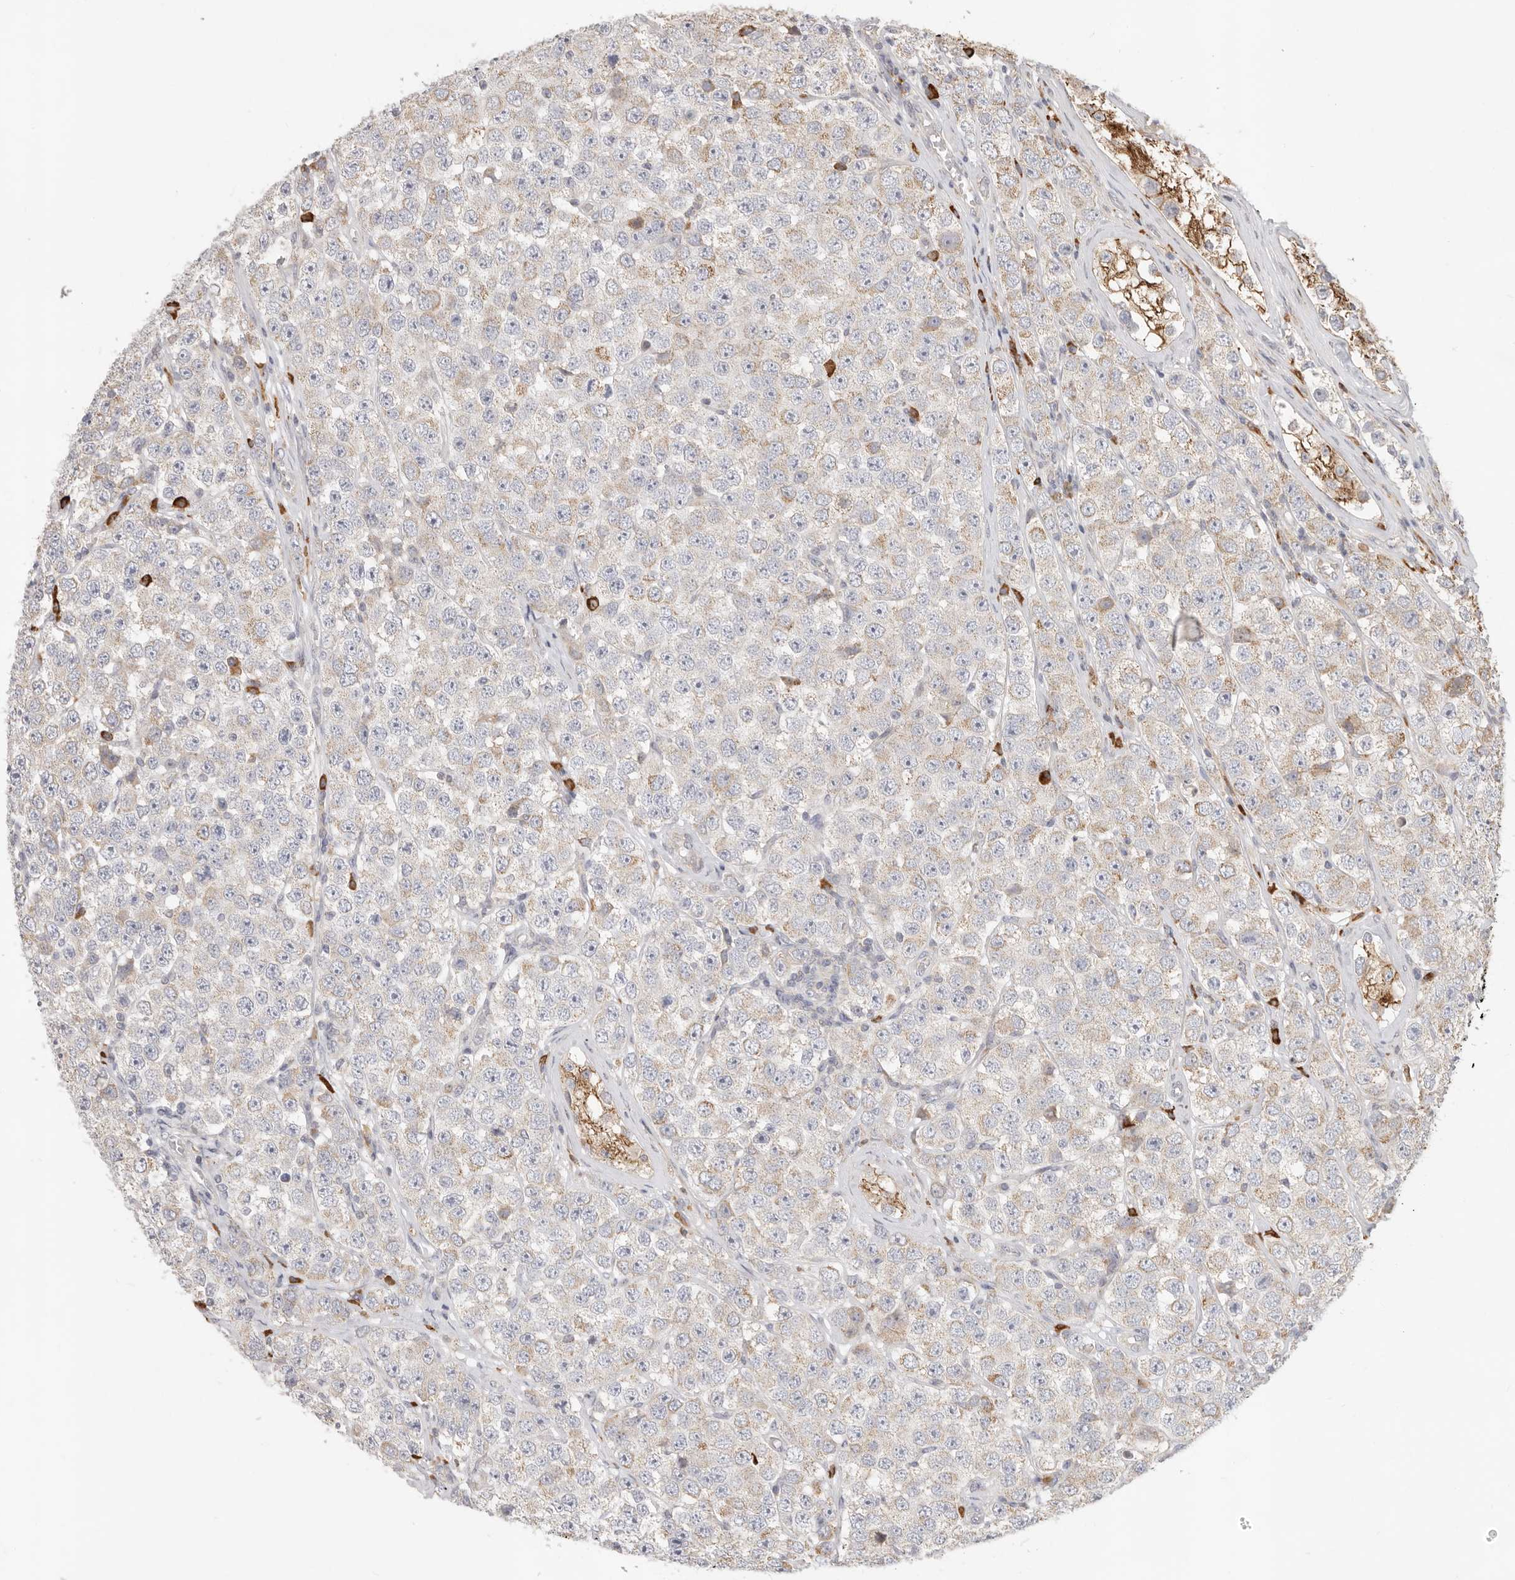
{"staining": {"intensity": "weak", "quantity": "25%-75%", "location": "cytoplasmic/membranous"}, "tissue": "testis cancer", "cell_type": "Tumor cells", "image_type": "cancer", "snomed": [{"axis": "morphology", "description": "Seminoma, NOS"}, {"axis": "topography", "description": "Testis"}], "caption": "Immunohistochemical staining of testis cancer reveals low levels of weak cytoplasmic/membranous protein staining in about 25%-75% of tumor cells.", "gene": "USH1C", "patient": {"sex": "male", "age": 28}}